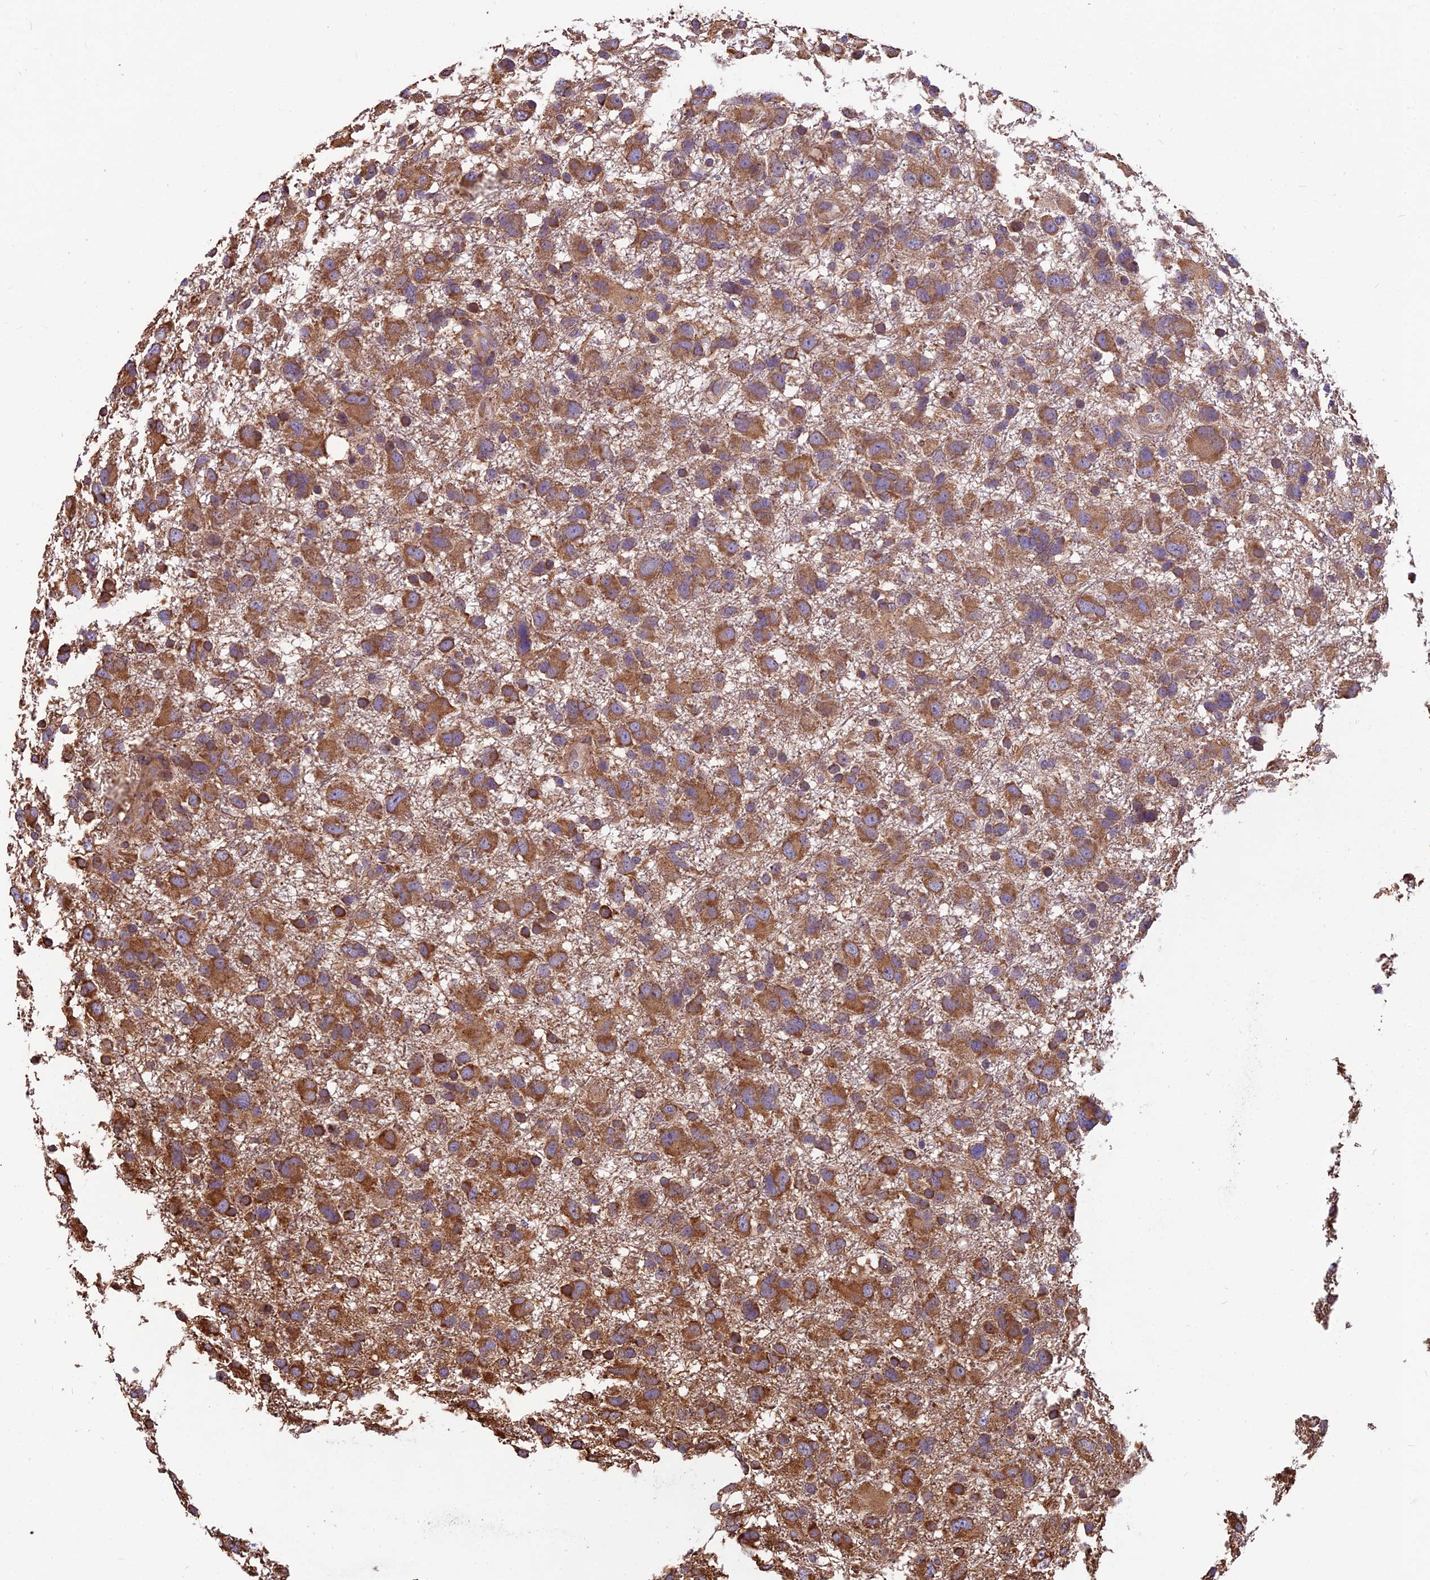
{"staining": {"intensity": "moderate", "quantity": ">75%", "location": "cytoplasmic/membranous"}, "tissue": "glioma", "cell_type": "Tumor cells", "image_type": "cancer", "snomed": [{"axis": "morphology", "description": "Glioma, malignant, High grade"}, {"axis": "topography", "description": "Brain"}], "caption": "Glioma stained with DAB IHC exhibits medium levels of moderate cytoplasmic/membranous positivity in about >75% of tumor cells.", "gene": "SPDL1", "patient": {"sex": "male", "age": 61}}